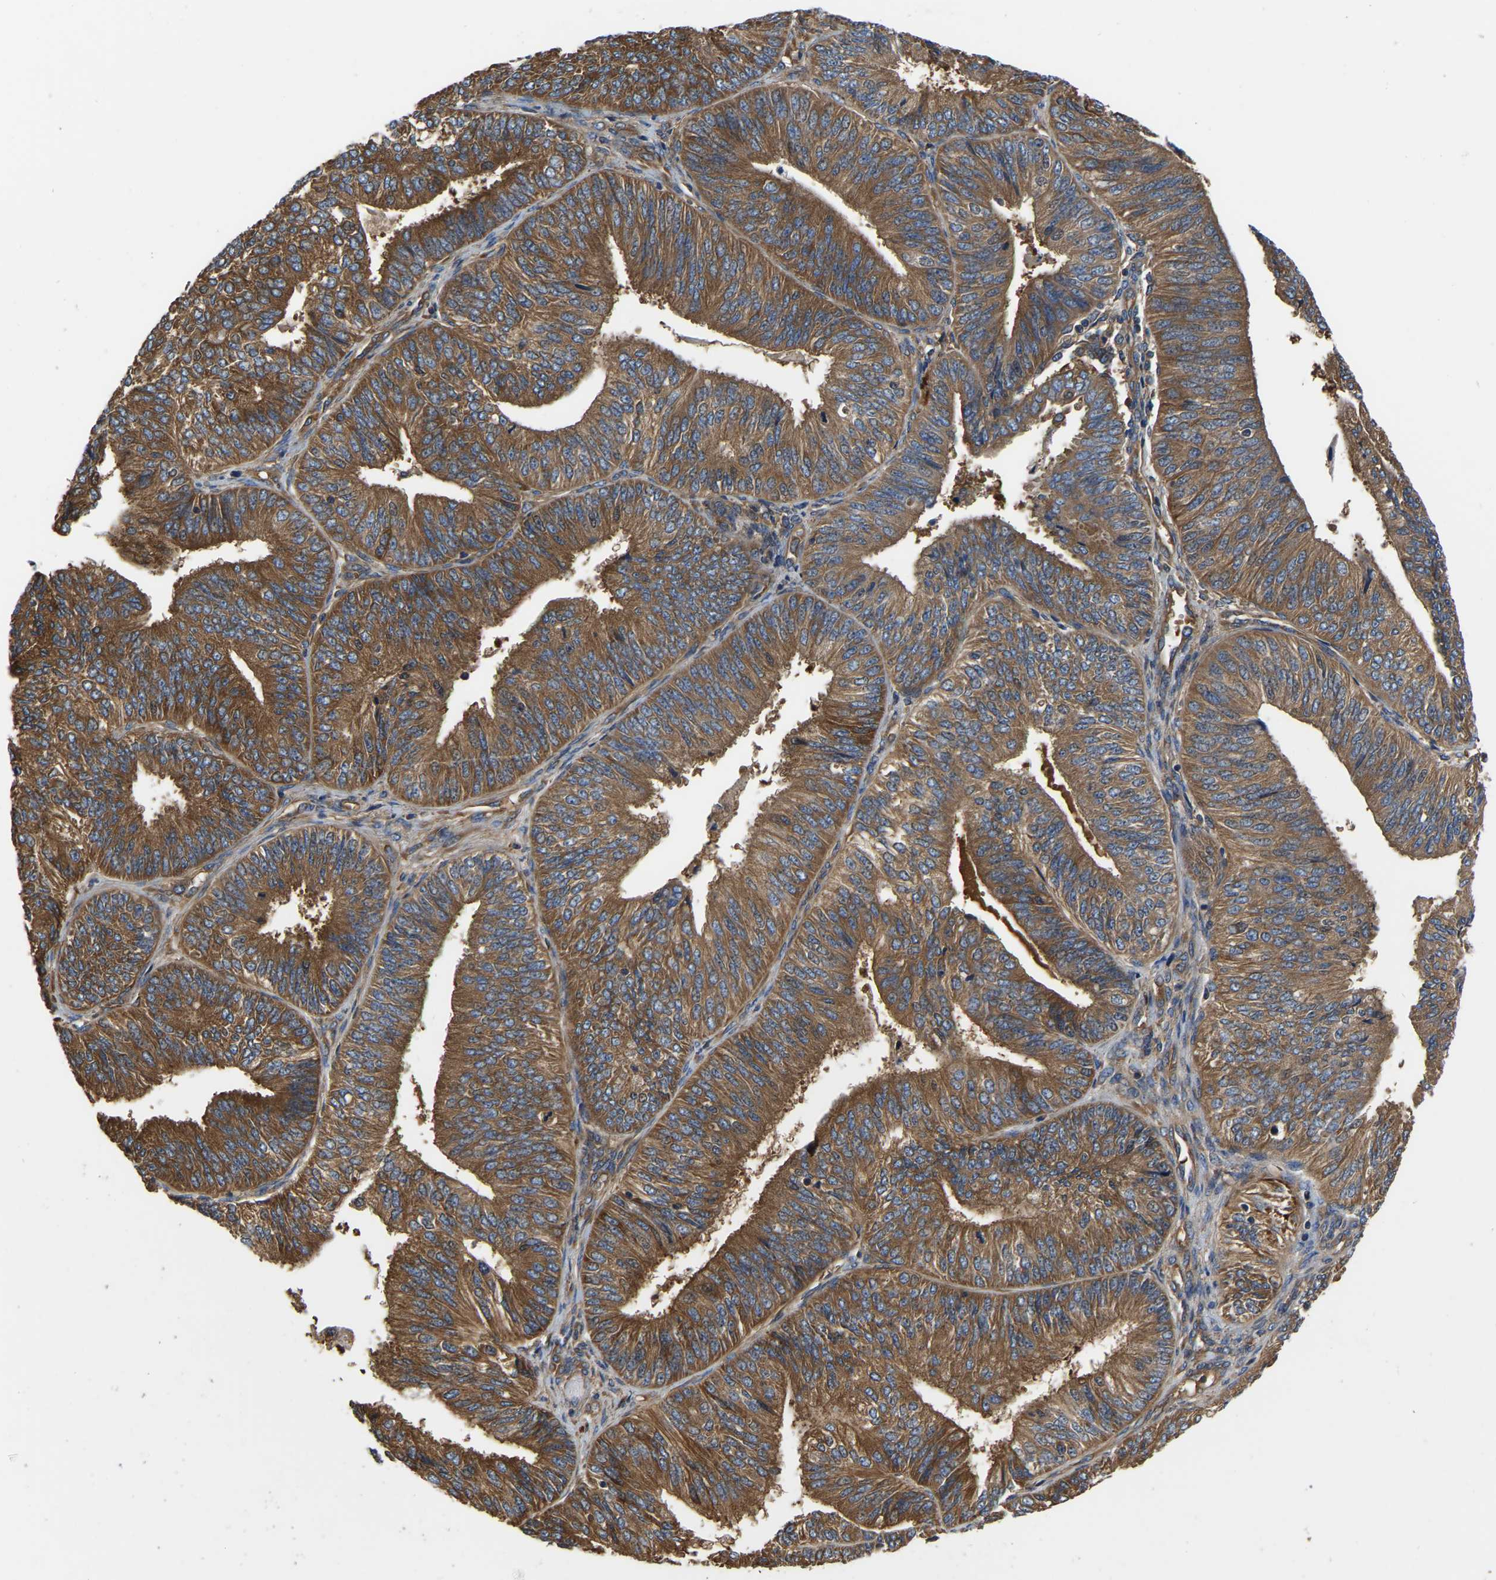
{"staining": {"intensity": "strong", "quantity": ">75%", "location": "cytoplasmic/membranous"}, "tissue": "endometrial cancer", "cell_type": "Tumor cells", "image_type": "cancer", "snomed": [{"axis": "morphology", "description": "Adenocarcinoma, NOS"}, {"axis": "topography", "description": "Endometrium"}], "caption": "Endometrial cancer stained for a protein (brown) exhibits strong cytoplasmic/membranous positive expression in approximately >75% of tumor cells.", "gene": "GARS1", "patient": {"sex": "female", "age": 58}}